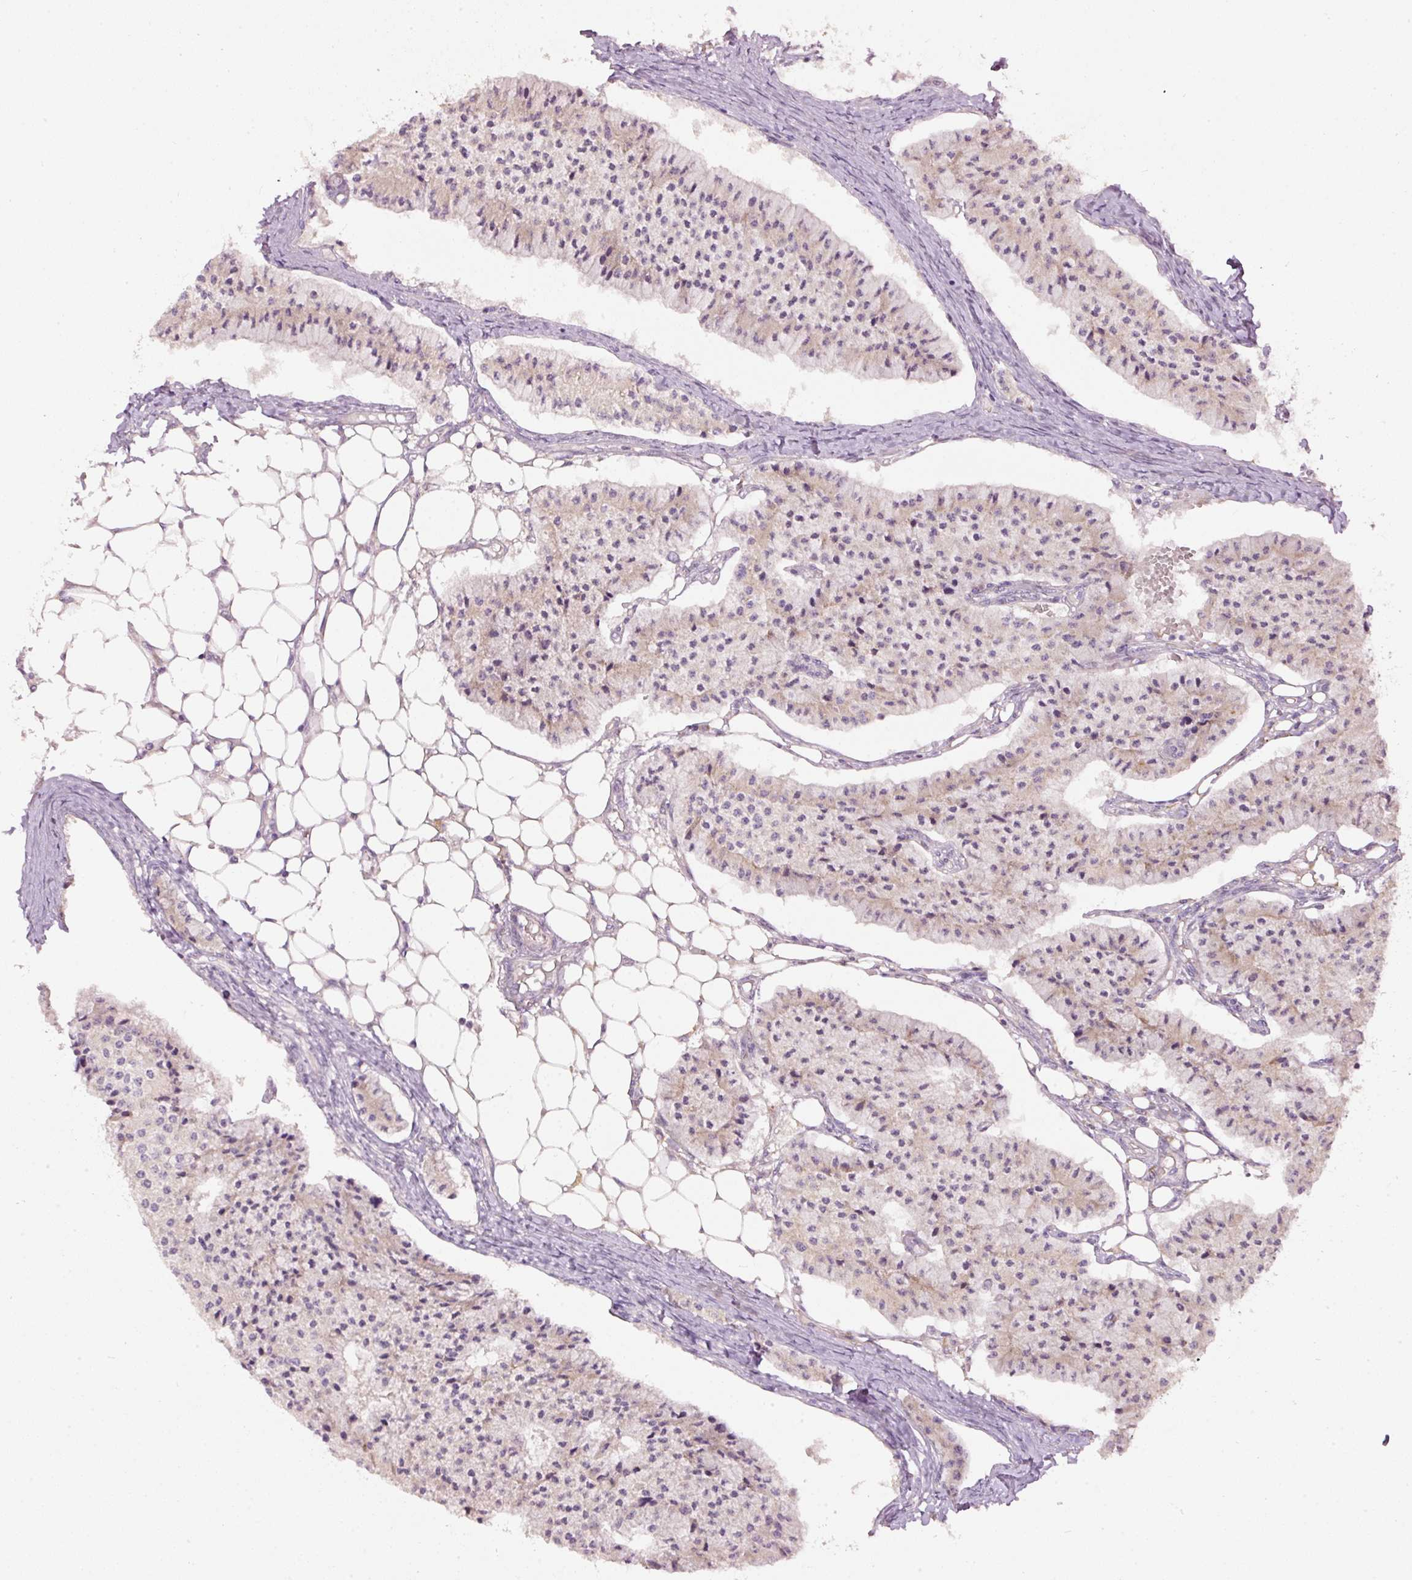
{"staining": {"intensity": "weak", "quantity": "<25%", "location": "cytoplasmic/membranous"}, "tissue": "carcinoid", "cell_type": "Tumor cells", "image_type": "cancer", "snomed": [{"axis": "morphology", "description": "Carcinoid, malignant, NOS"}, {"axis": "topography", "description": "Colon"}], "caption": "Tumor cells show no significant positivity in carcinoid. The staining is performed using DAB (3,3'-diaminobenzidine) brown chromogen with nuclei counter-stained in using hematoxylin.", "gene": "RSPO2", "patient": {"sex": "female", "age": 52}}